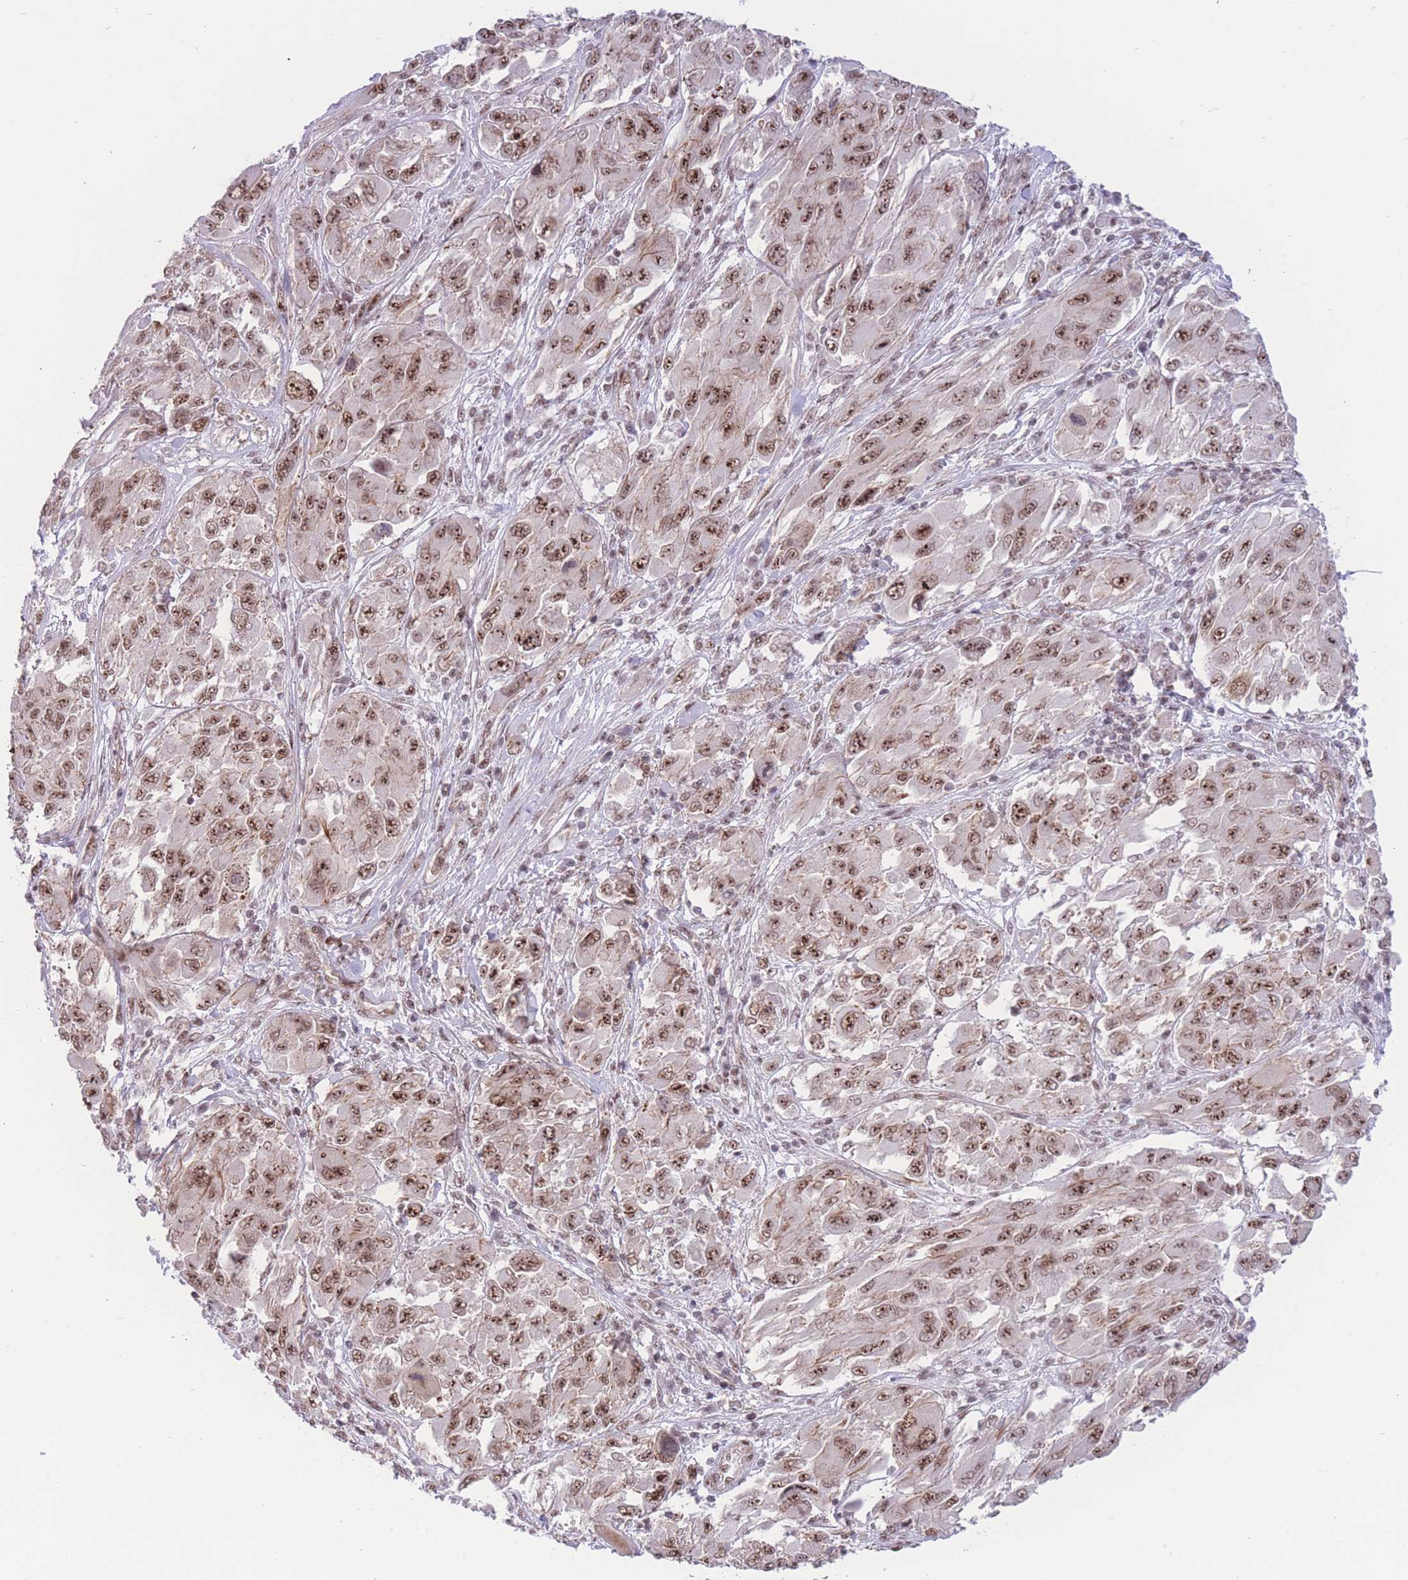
{"staining": {"intensity": "moderate", "quantity": ">75%", "location": "nuclear"}, "tissue": "melanoma", "cell_type": "Tumor cells", "image_type": "cancer", "snomed": [{"axis": "morphology", "description": "Malignant melanoma, NOS"}, {"axis": "topography", "description": "Skin"}], "caption": "Brown immunohistochemical staining in melanoma shows moderate nuclear positivity in about >75% of tumor cells. (DAB (3,3'-diaminobenzidine) = brown stain, brightfield microscopy at high magnification).", "gene": "PCIF1", "patient": {"sex": "female", "age": 91}}